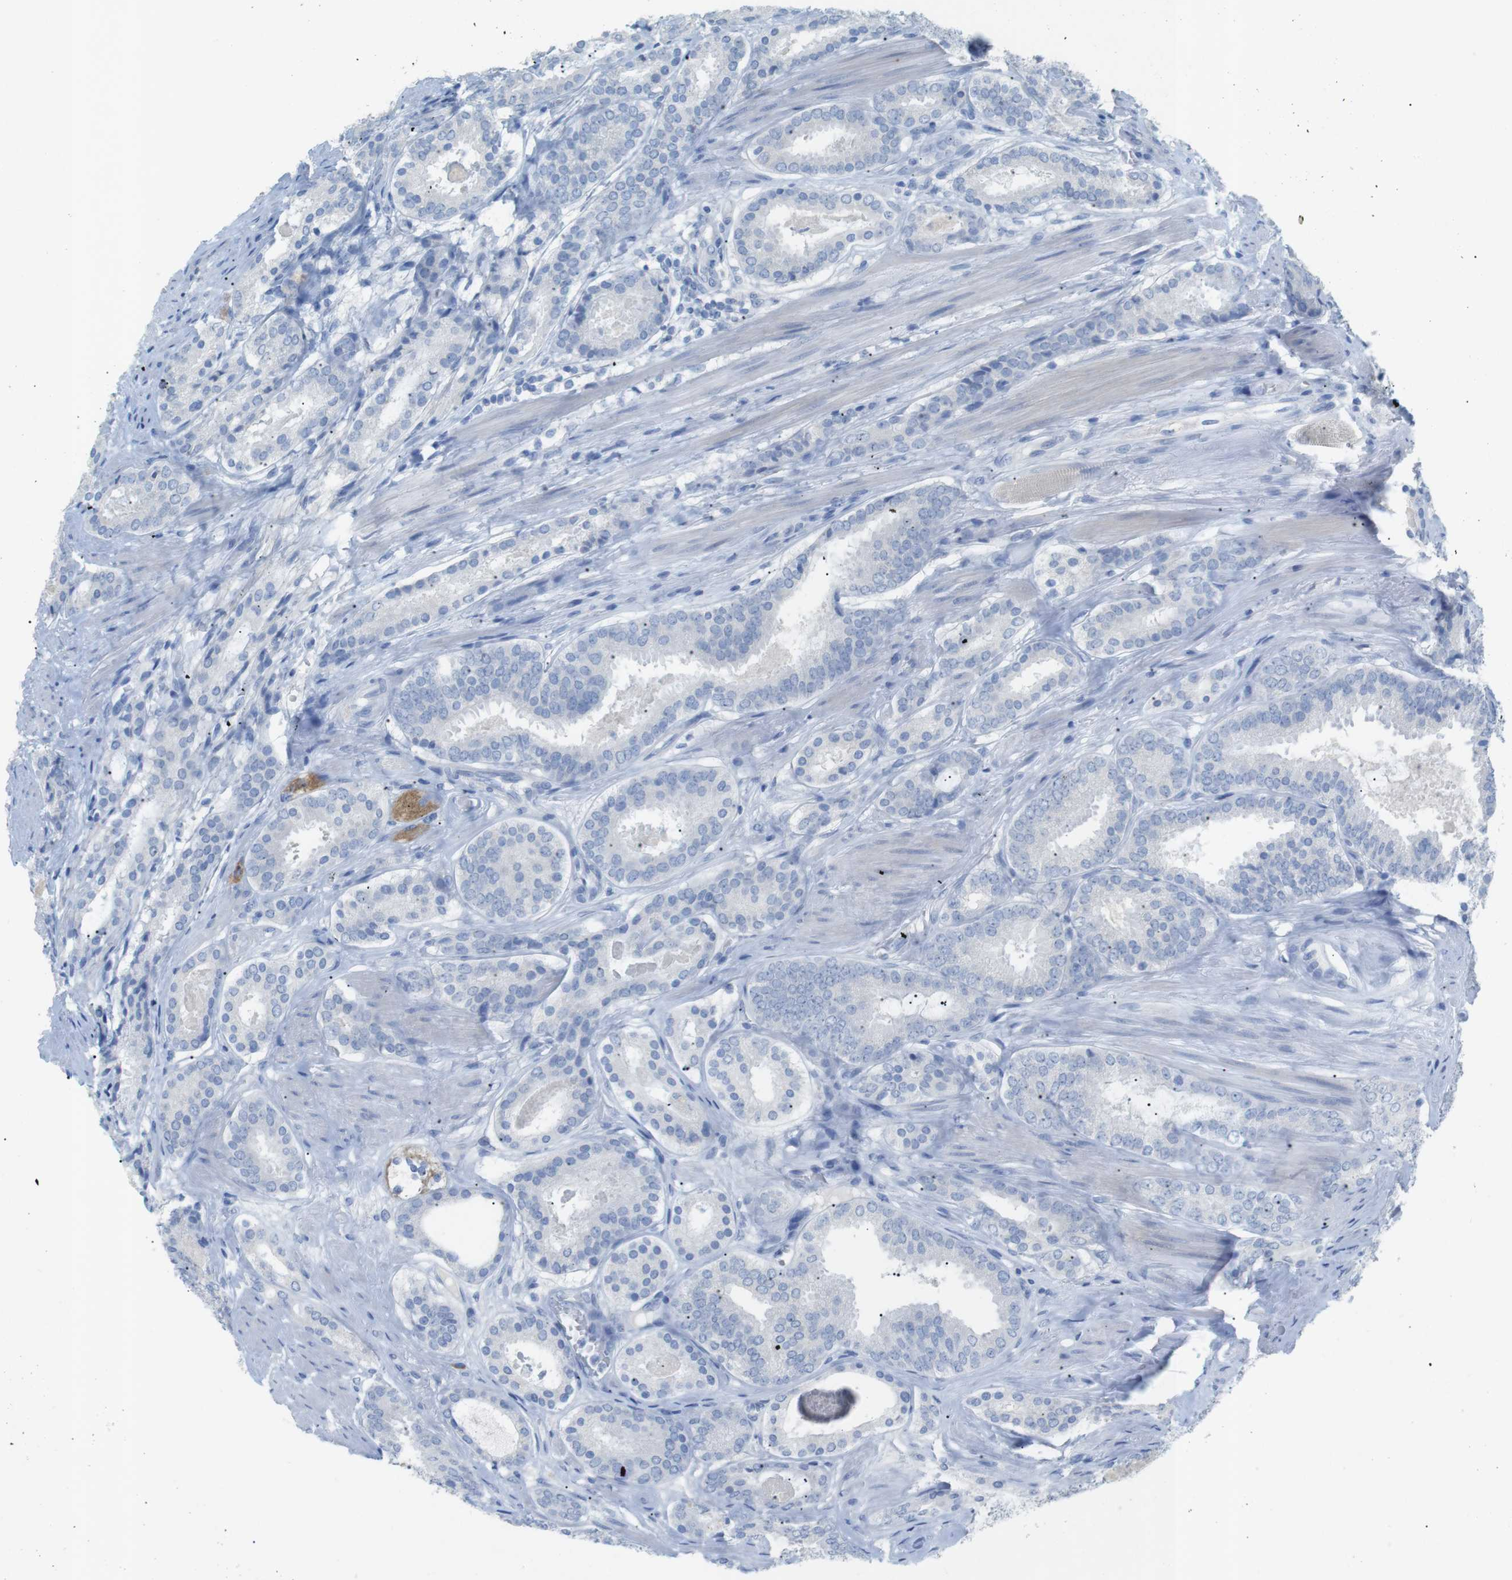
{"staining": {"intensity": "negative", "quantity": "none", "location": "none"}, "tissue": "prostate cancer", "cell_type": "Tumor cells", "image_type": "cancer", "snomed": [{"axis": "morphology", "description": "Adenocarcinoma, Low grade"}, {"axis": "topography", "description": "Prostate"}], "caption": "Tumor cells show no significant protein expression in prostate cancer (low-grade adenocarcinoma).", "gene": "SALL4", "patient": {"sex": "male", "age": 69}}